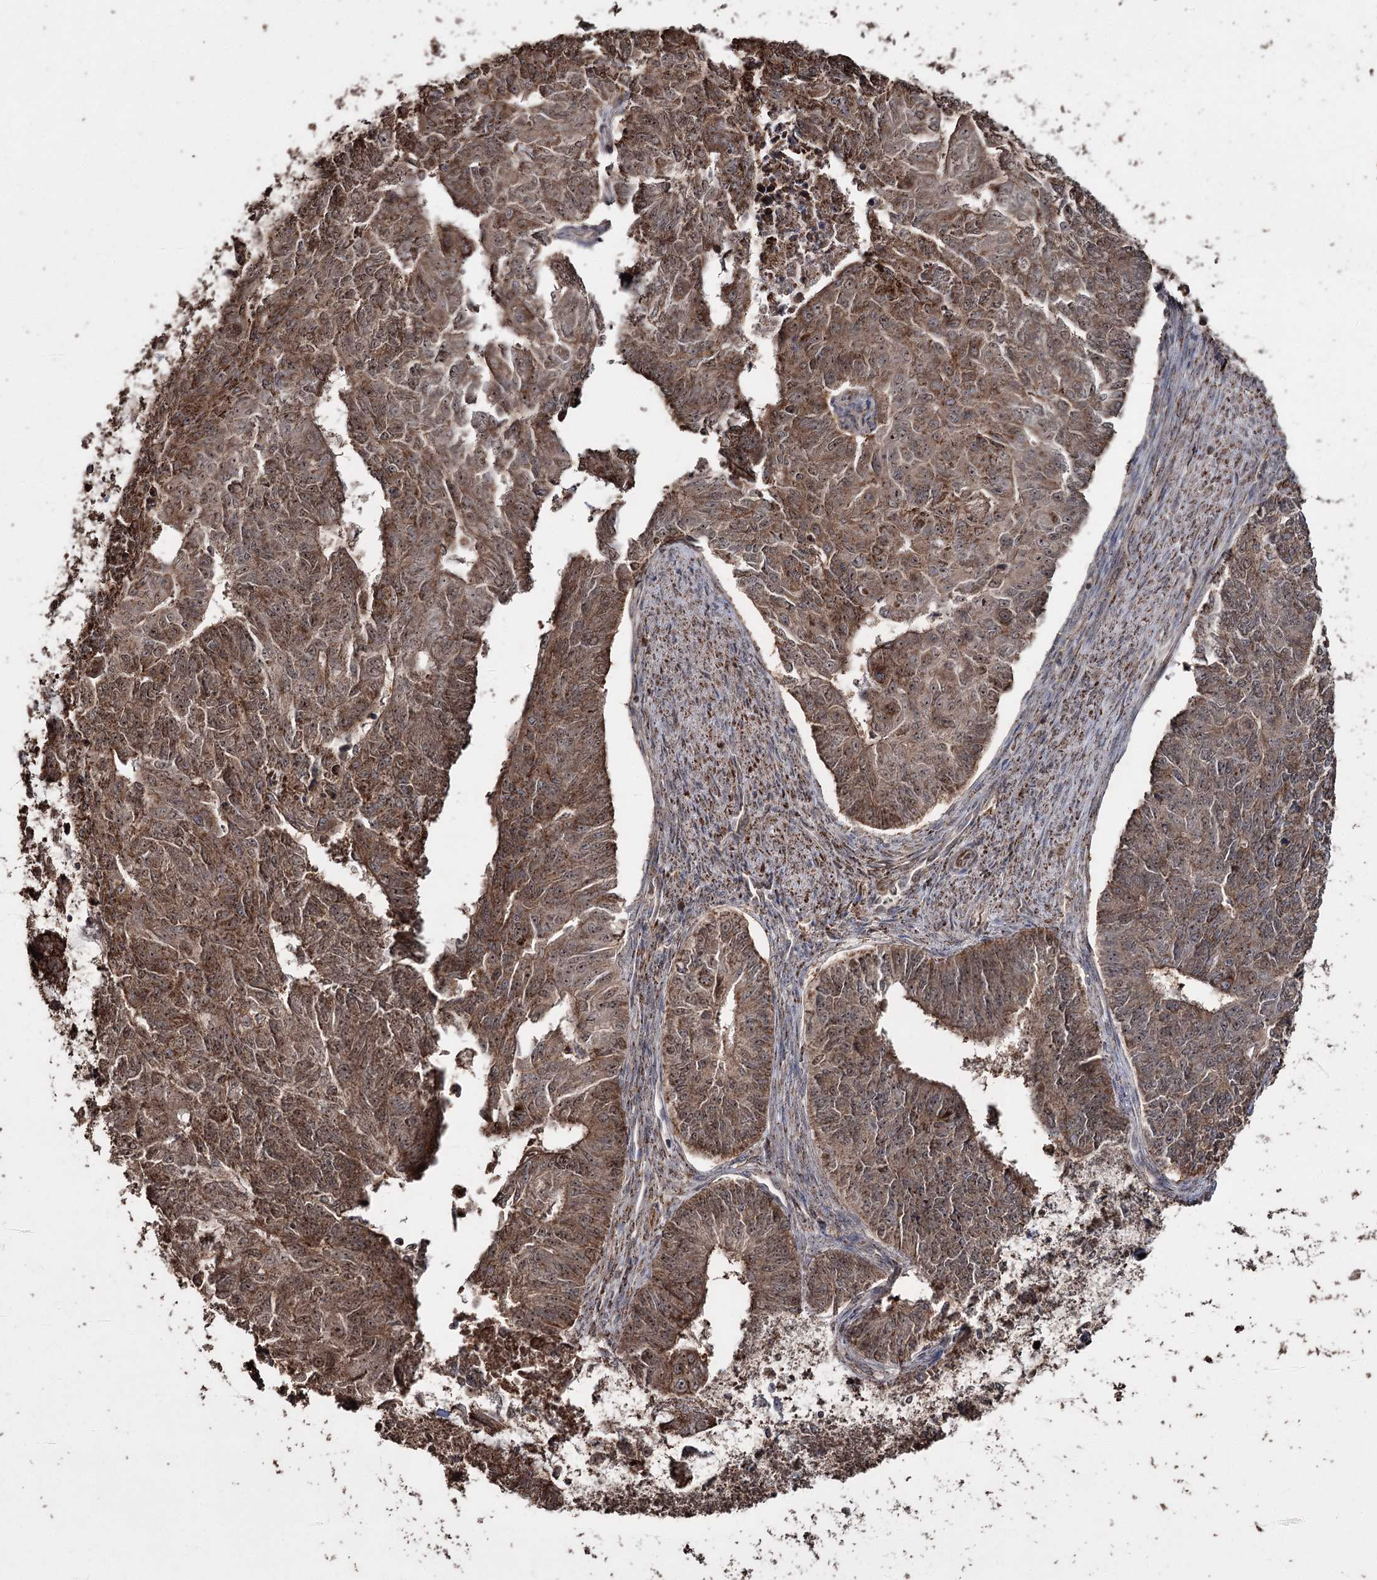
{"staining": {"intensity": "moderate", "quantity": ">75%", "location": "cytoplasmic/membranous,nuclear"}, "tissue": "endometrial cancer", "cell_type": "Tumor cells", "image_type": "cancer", "snomed": [{"axis": "morphology", "description": "Adenocarcinoma, NOS"}, {"axis": "topography", "description": "Endometrium"}], "caption": "Human endometrial adenocarcinoma stained with a protein marker displays moderate staining in tumor cells.", "gene": "SLF2", "patient": {"sex": "female", "age": 32}}